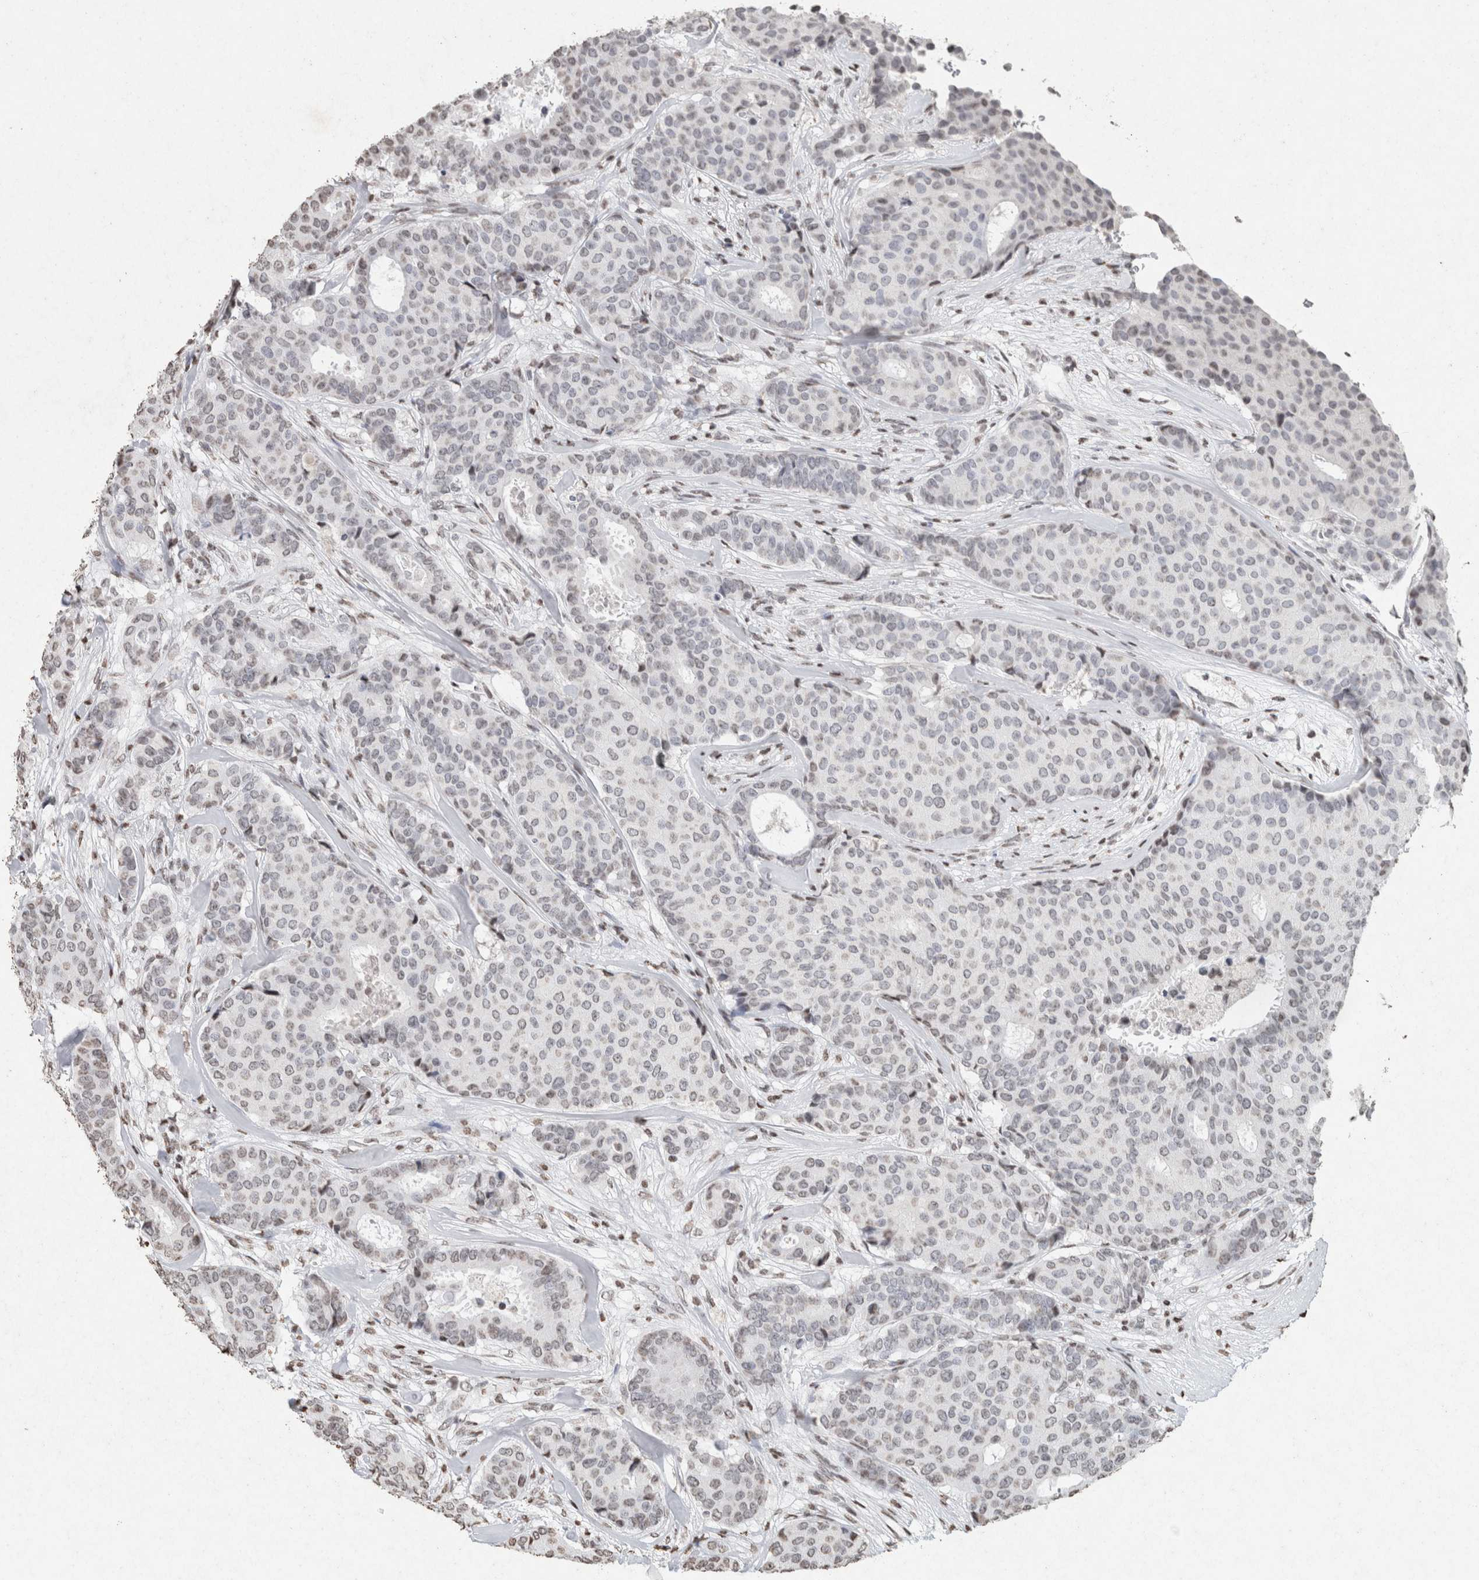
{"staining": {"intensity": "weak", "quantity": "<25%", "location": "nuclear"}, "tissue": "breast cancer", "cell_type": "Tumor cells", "image_type": "cancer", "snomed": [{"axis": "morphology", "description": "Duct carcinoma"}, {"axis": "topography", "description": "Breast"}], "caption": "Breast cancer stained for a protein using immunohistochemistry (IHC) reveals no staining tumor cells.", "gene": "CNTN1", "patient": {"sex": "female", "age": 75}}